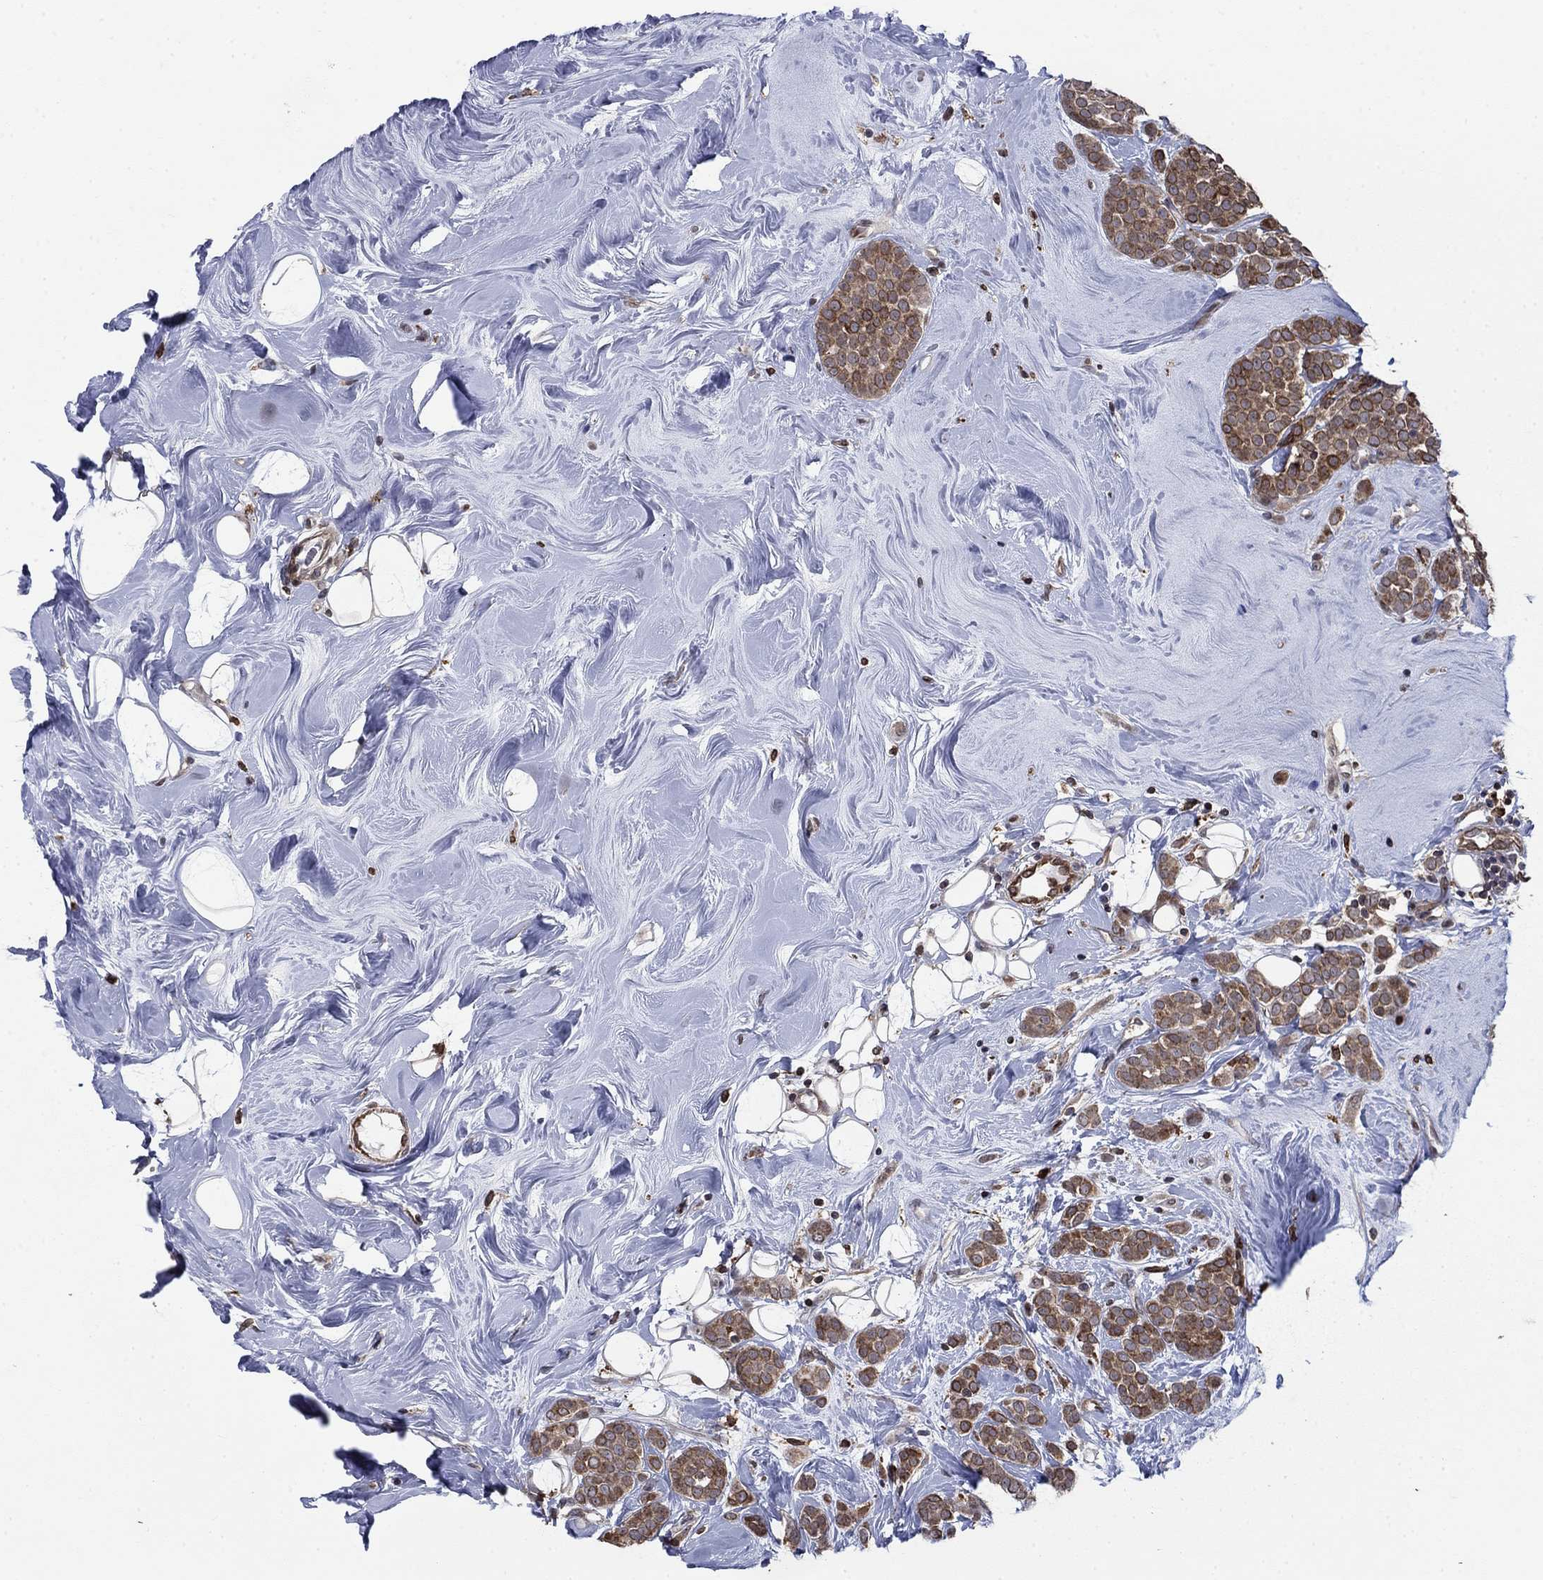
{"staining": {"intensity": "moderate", "quantity": ">75%", "location": "cytoplasmic/membranous"}, "tissue": "breast cancer", "cell_type": "Tumor cells", "image_type": "cancer", "snomed": [{"axis": "morphology", "description": "Lobular carcinoma"}, {"axis": "topography", "description": "Breast"}], "caption": "Immunohistochemistry (DAB) staining of human breast cancer displays moderate cytoplasmic/membranous protein expression in about >75% of tumor cells. Nuclei are stained in blue.", "gene": "DHRS7", "patient": {"sex": "female", "age": 49}}